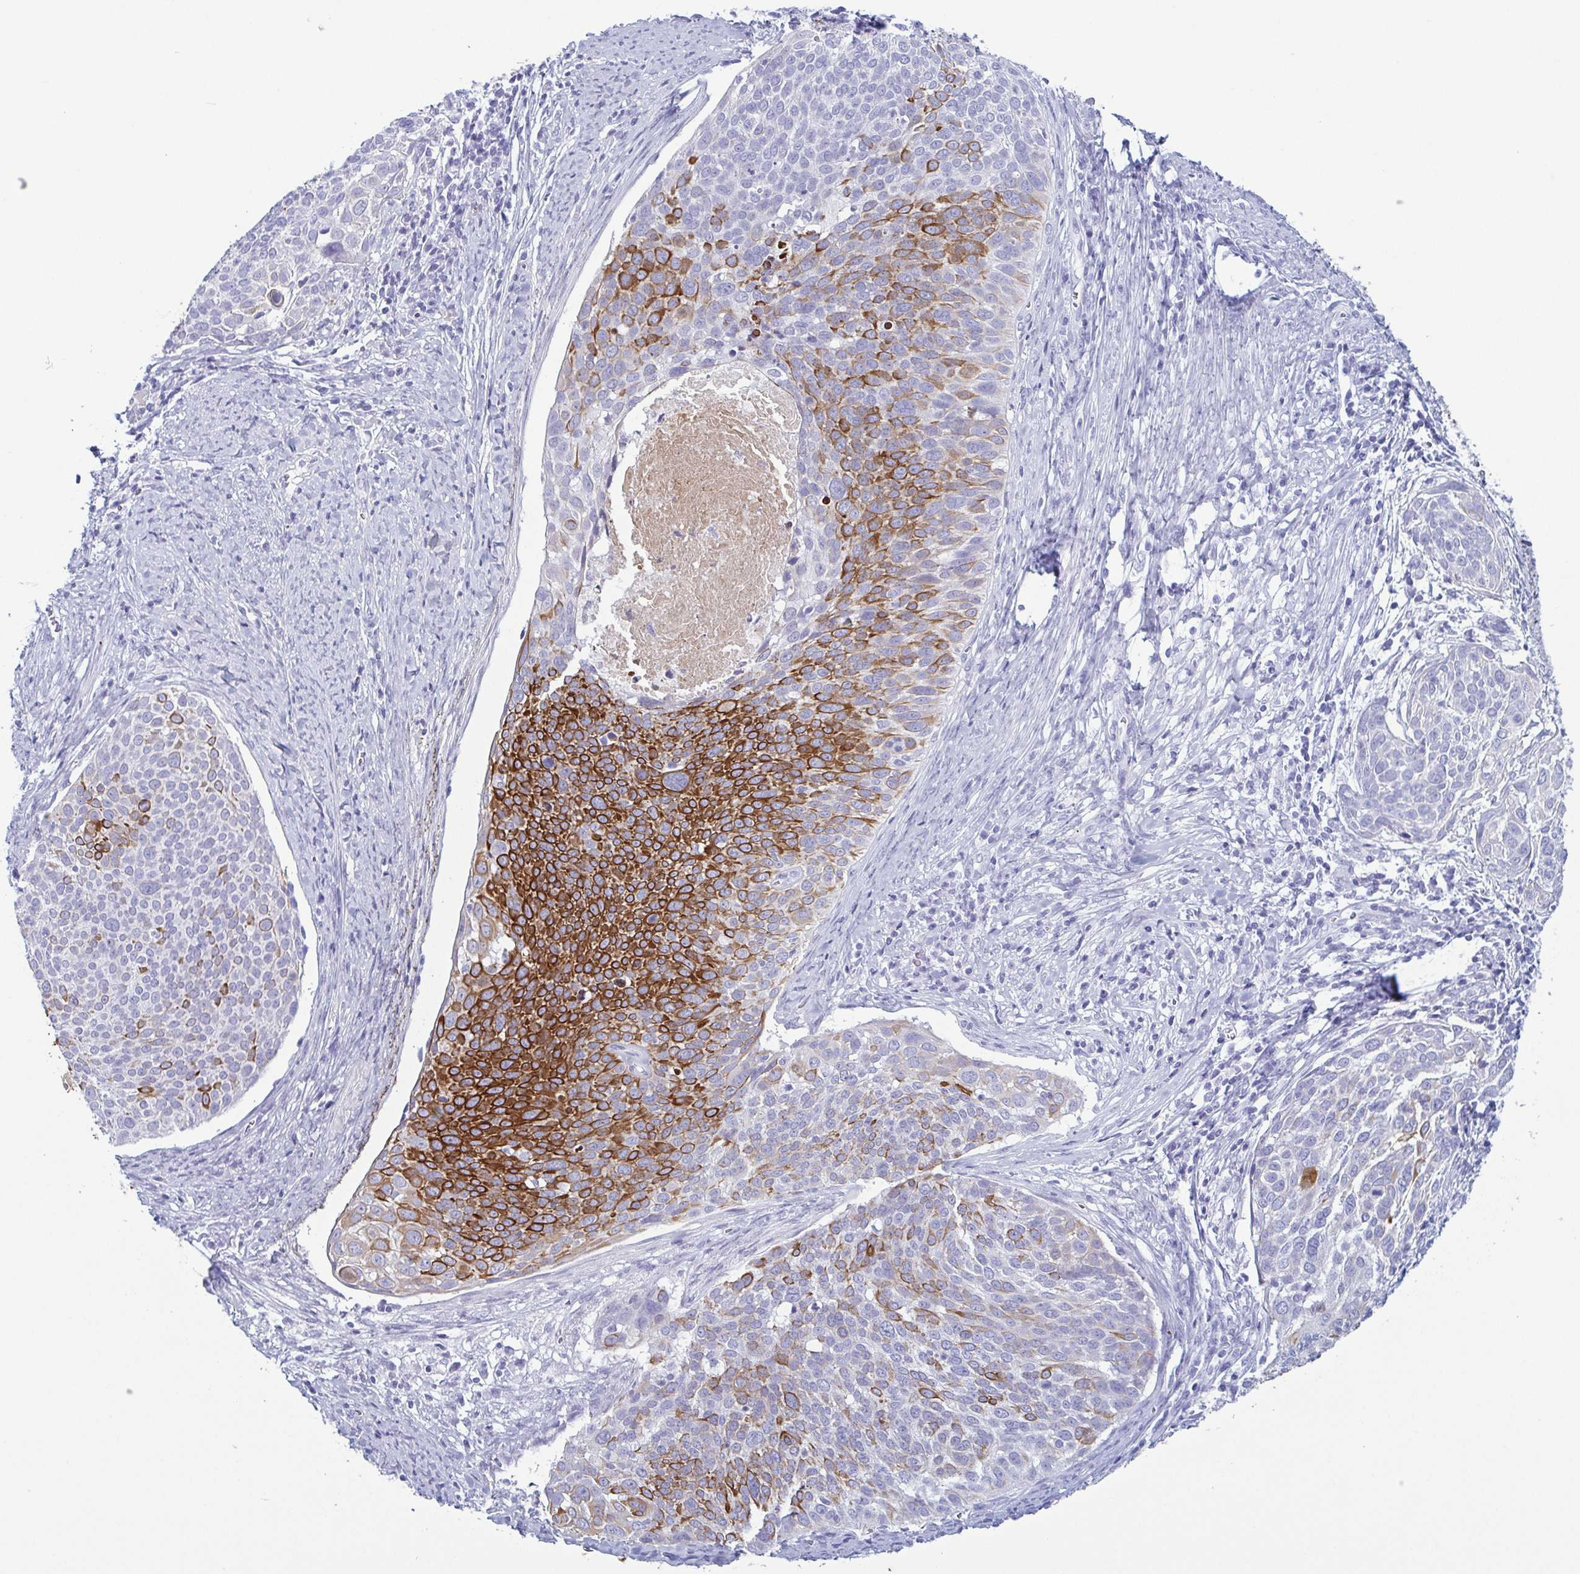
{"staining": {"intensity": "strong", "quantity": "<25%", "location": "cytoplasmic/membranous"}, "tissue": "cervical cancer", "cell_type": "Tumor cells", "image_type": "cancer", "snomed": [{"axis": "morphology", "description": "Squamous cell carcinoma, NOS"}, {"axis": "topography", "description": "Cervix"}], "caption": "Protein expression analysis of cervical cancer (squamous cell carcinoma) displays strong cytoplasmic/membranous expression in about <25% of tumor cells. (Stains: DAB (3,3'-diaminobenzidine) in brown, nuclei in blue, Microscopy: brightfield microscopy at high magnification).", "gene": "KRT10", "patient": {"sex": "female", "age": 39}}